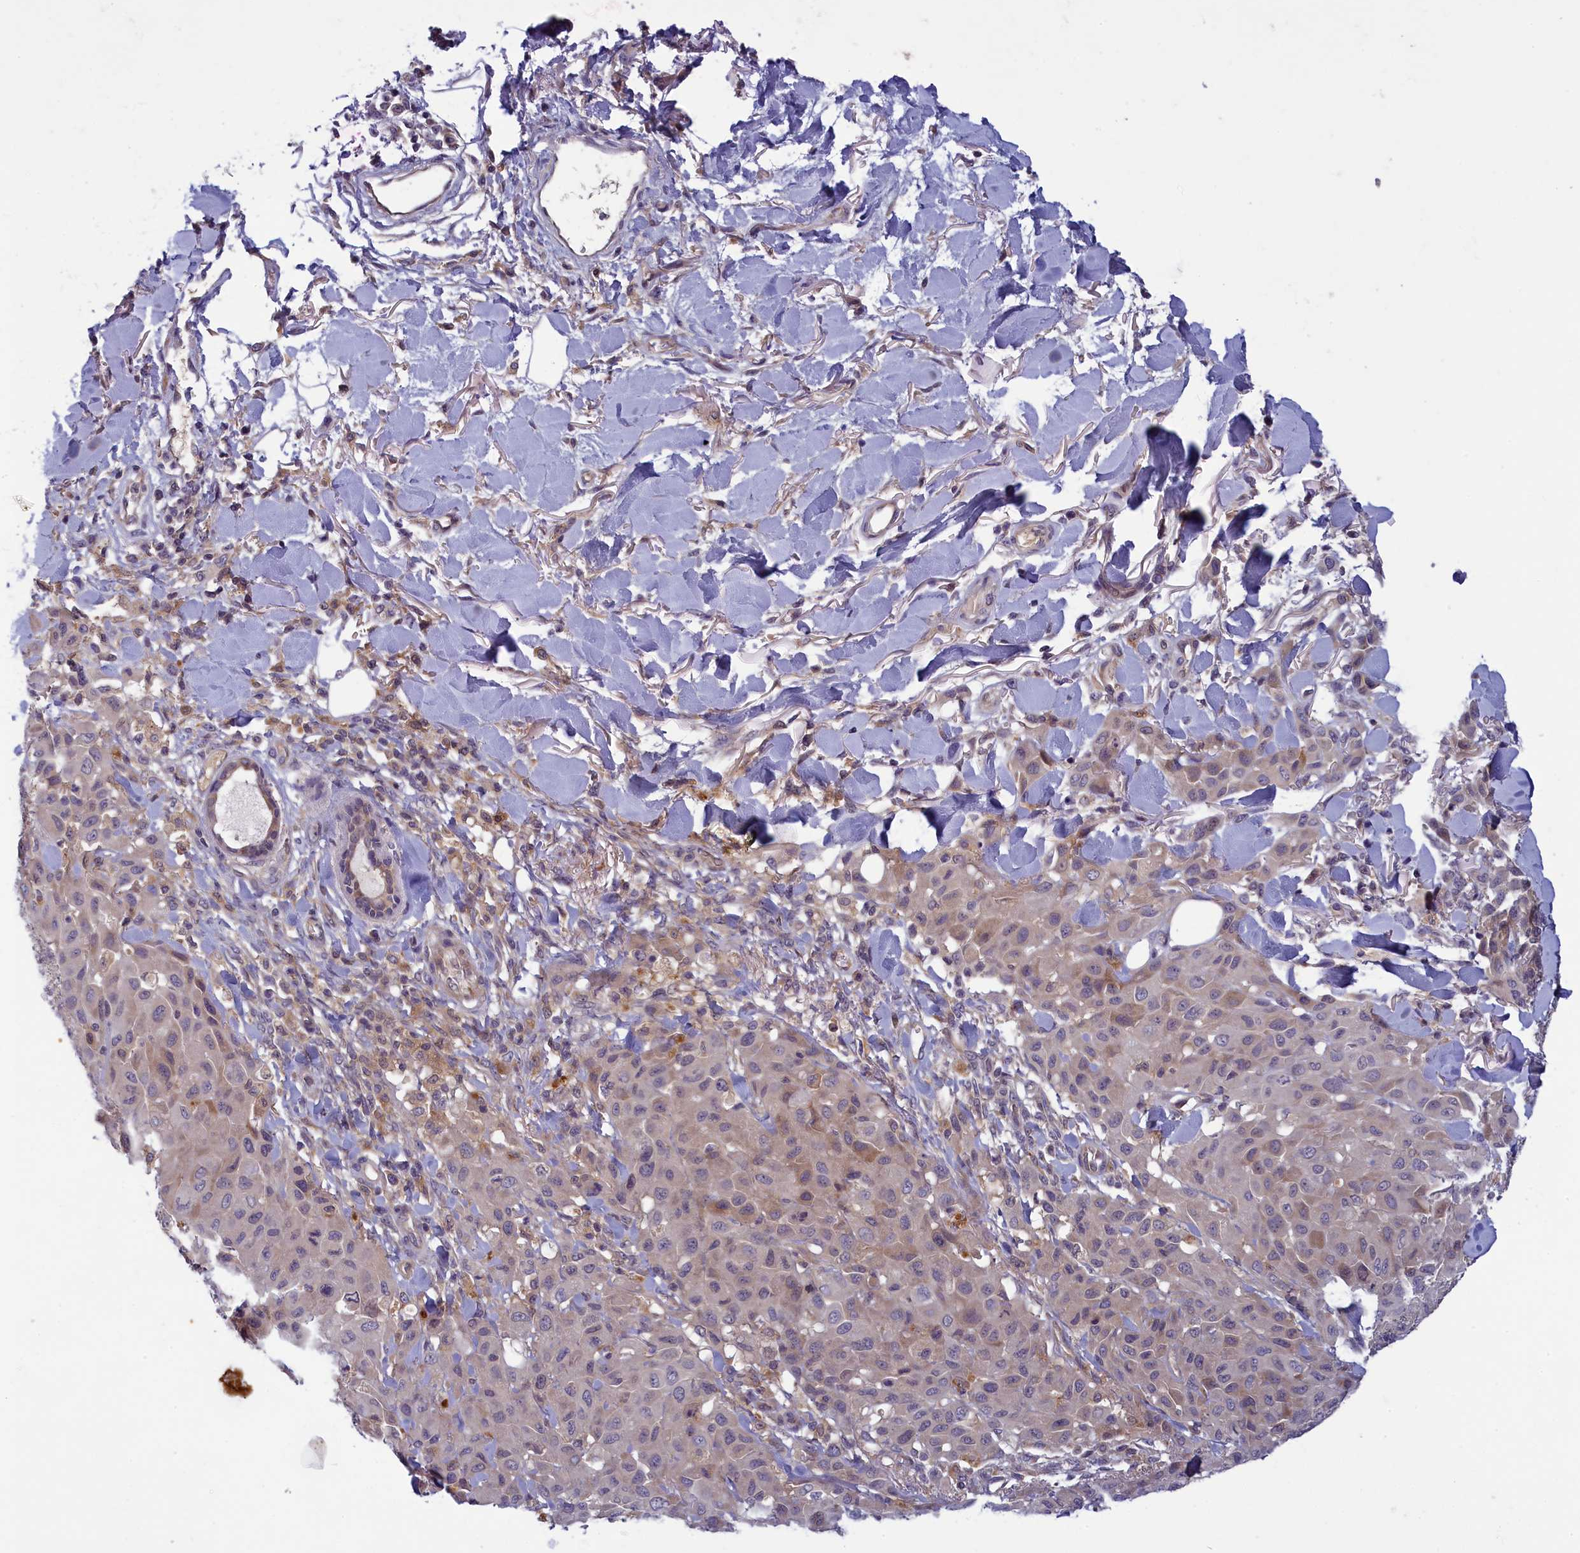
{"staining": {"intensity": "weak", "quantity": "25%-75%", "location": "cytoplasmic/membranous"}, "tissue": "melanoma", "cell_type": "Tumor cells", "image_type": "cancer", "snomed": [{"axis": "morphology", "description": "Malignant melanoma, Metastatic site"}, {"axis": "topography", "description": "Skin"}], "caption": "Tumor cells show weak cytoplasmic/membranous positivity in approximately 25%-75% of cells in melanoma. The protein of interest is stained brown, and the nuclei are stained in blue (DAB (3,3'-diaminobenzidine) IHC with brightfield microscopy, high magnification).", "gene": "NUBP1", "patient": {"sex": "female", "age": 81}}